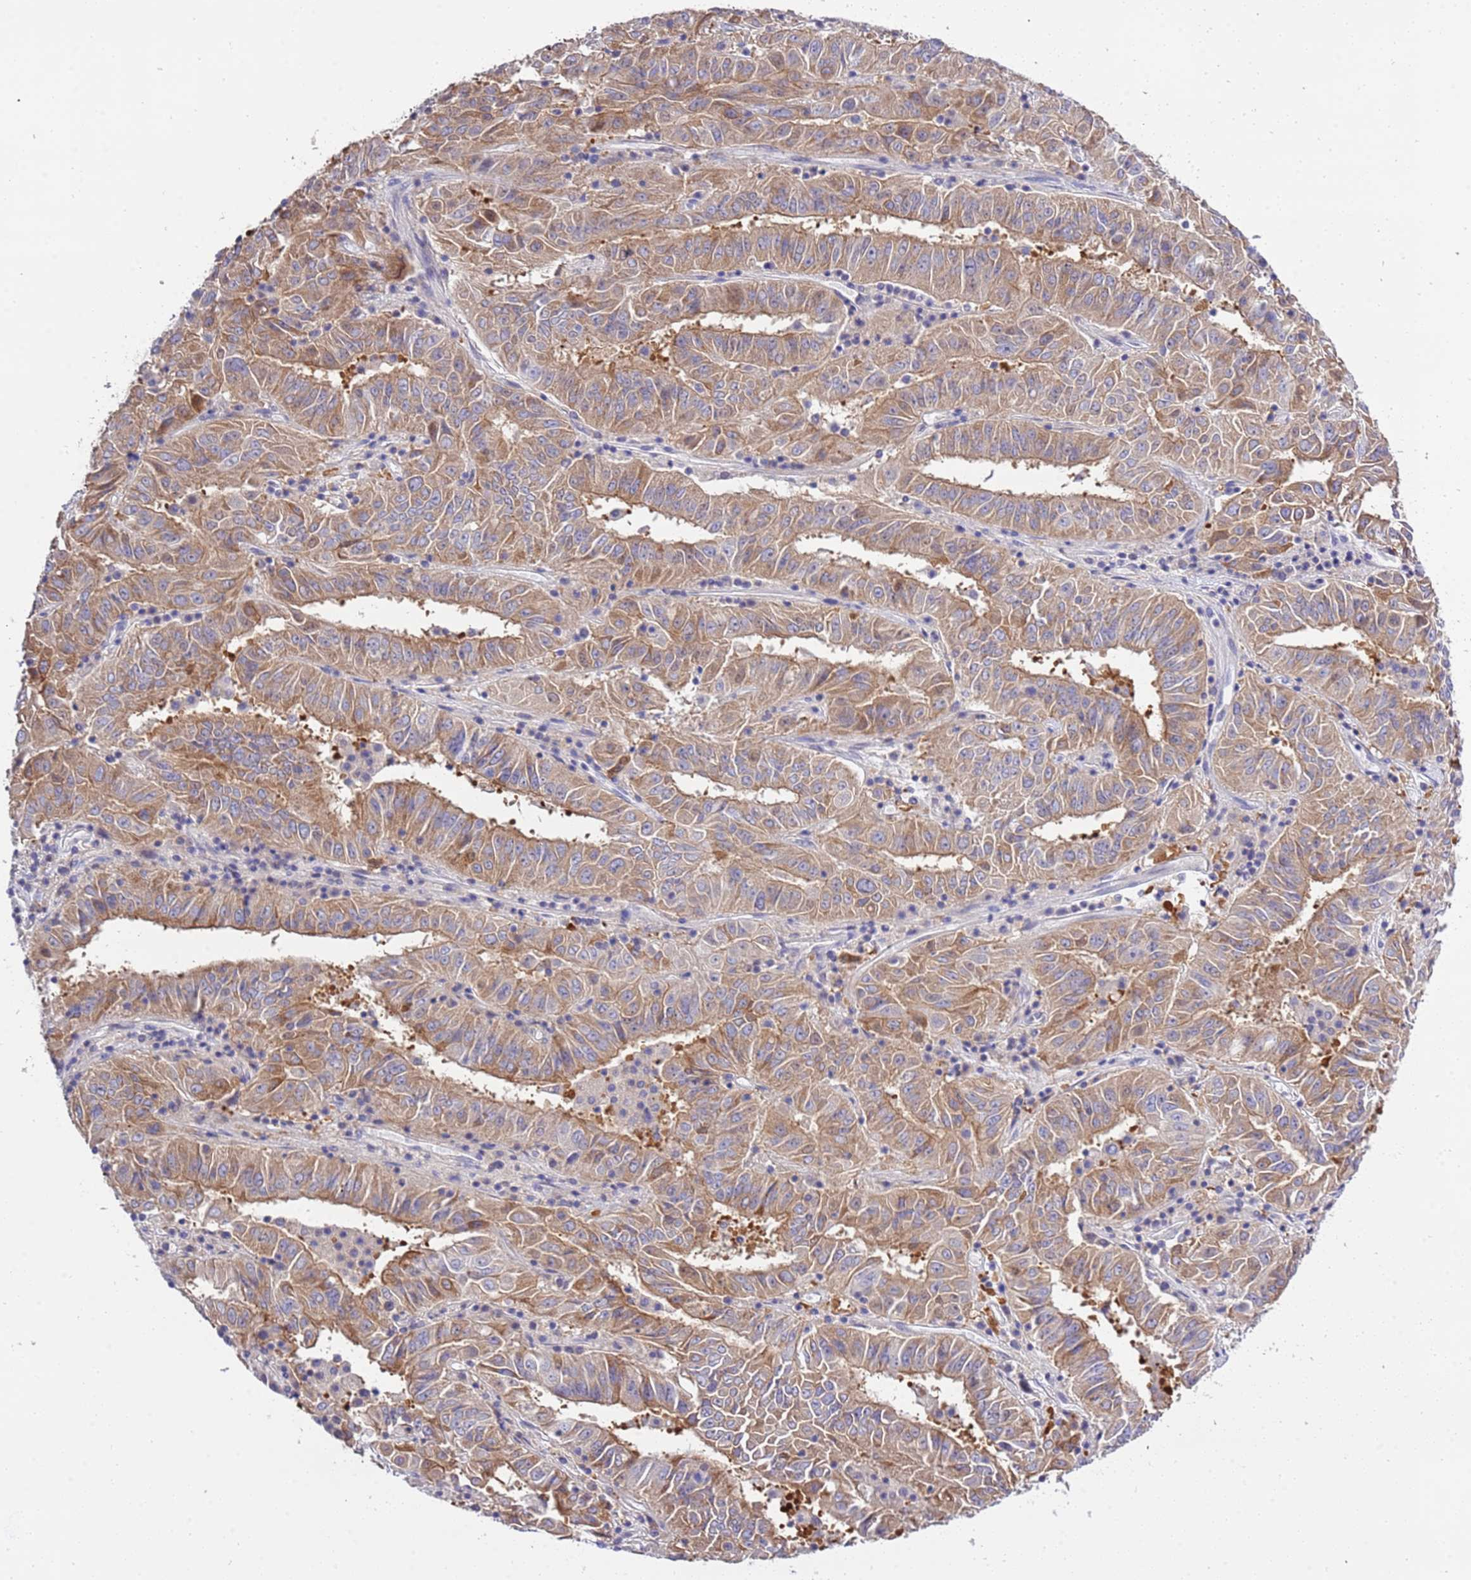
{"staining": {"intensity": "moderate", "quantity": ">75%", "location": "cytoplasmic/membranous"}, "tissue": "pancreatic cancer", "cell_type": "Tumor cells", "image_type": "cancer", "snomed": [{"axis": "morphology", "description": "Adenocarcinoma, NOS"}, {"axis": "topography", "description": "Pancreas"}], "caption": "DAB (3,3'-diaminobenzidine) immunohistochemical staining of adenocarcinoma (pancreatic) exhibits moderate cytoplasmic/membranous protein positivity in approximately >75% of tumor cells.", "gene": "STIP1", "patient": {"sex": "male", "age": 63}}